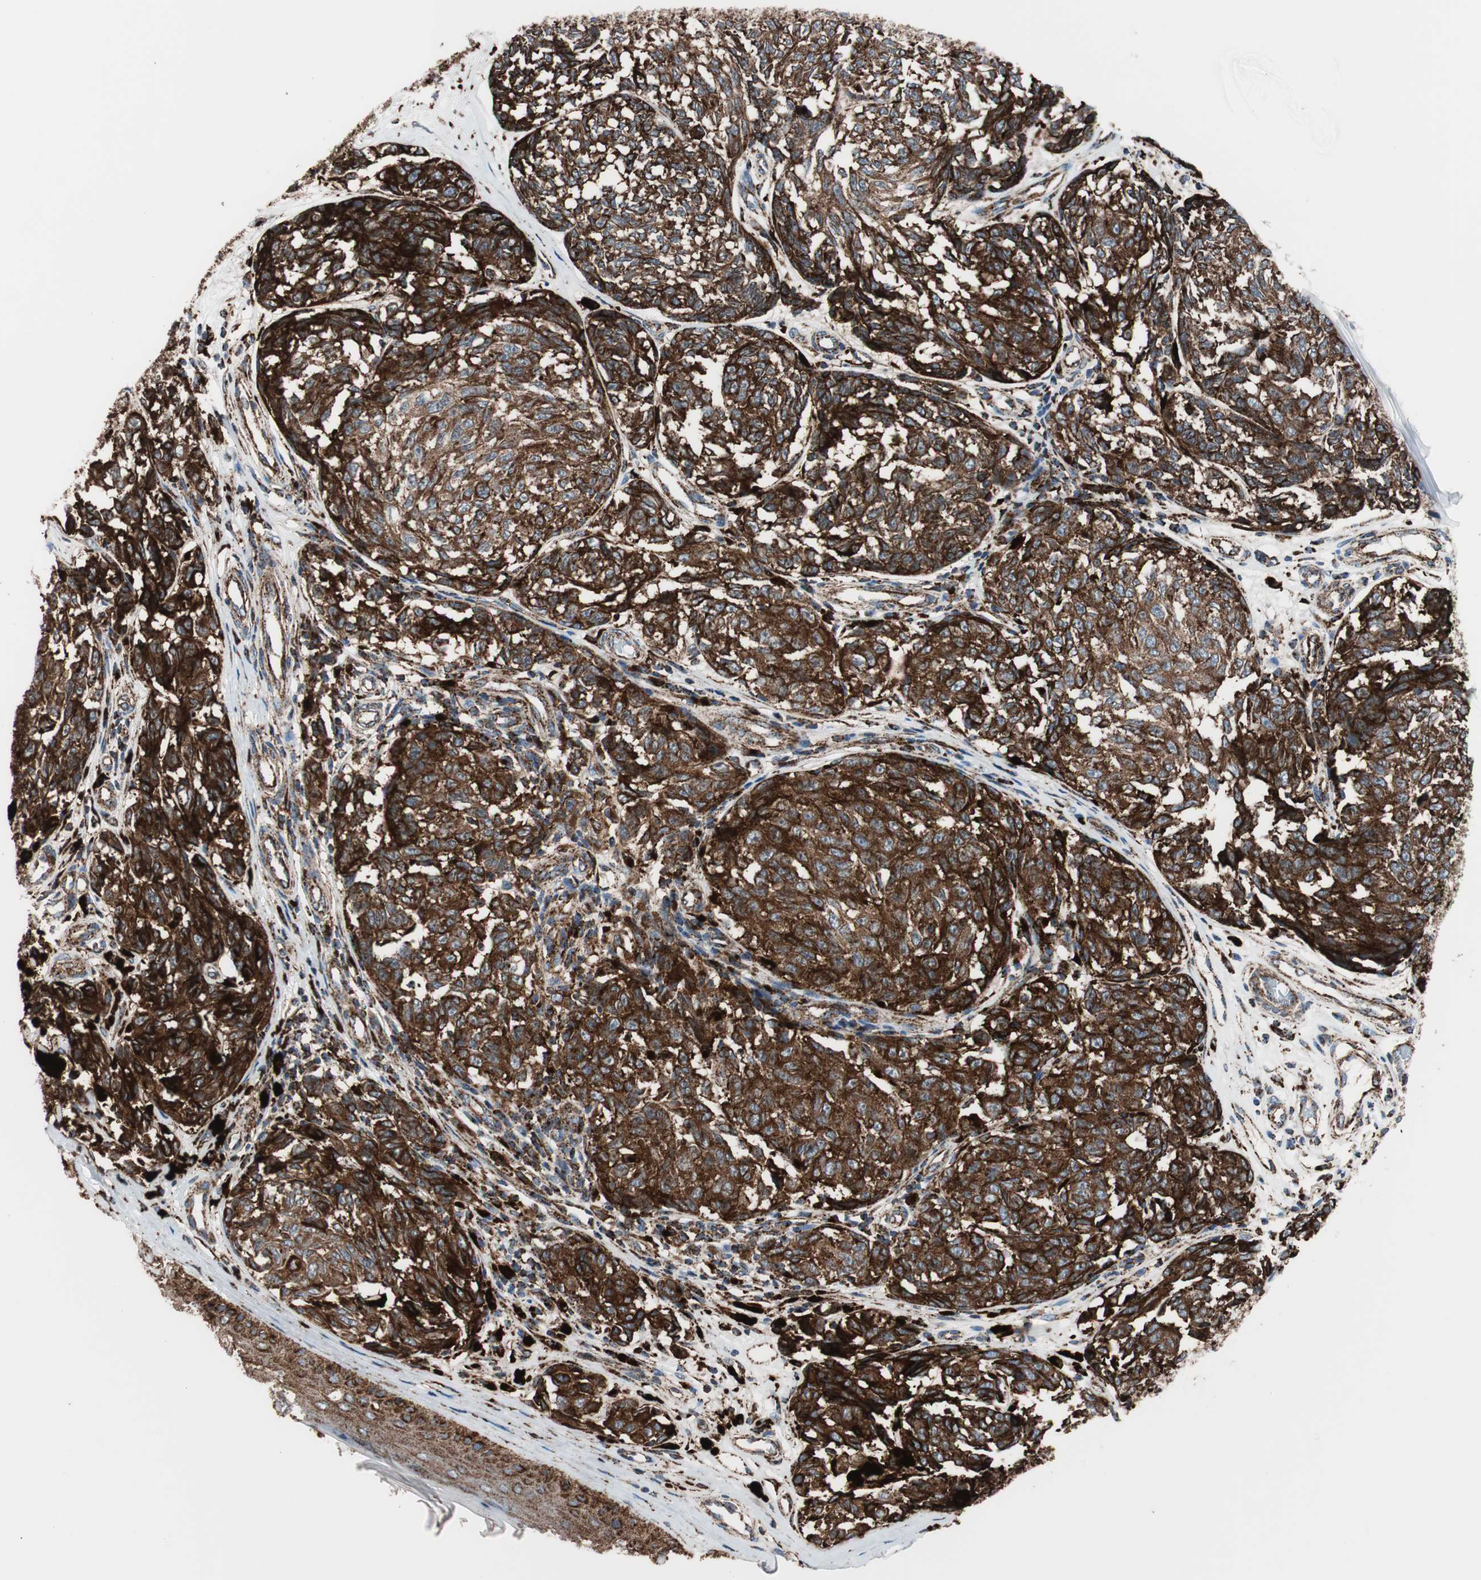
{"staining": {"intensity": "strong", "quantity": ">75%", "location": "cytoplasmic/membranous"}, "tissue": "melanoma", "cell_type": "Tumor cells", "image_type": "cancer", "snomed": [{"axis": "morphology", "description": "Malignant melanoma, NOS"}, {"axis": "topography", "description": "Skin"}], "caption": "The immunohistochemical stain labels strong cytoplasmic/membranous positivity in tumor cells of melanoma tissue.", "gene": "LAMP1", "patient": {"sex": "female", "age": 64}}